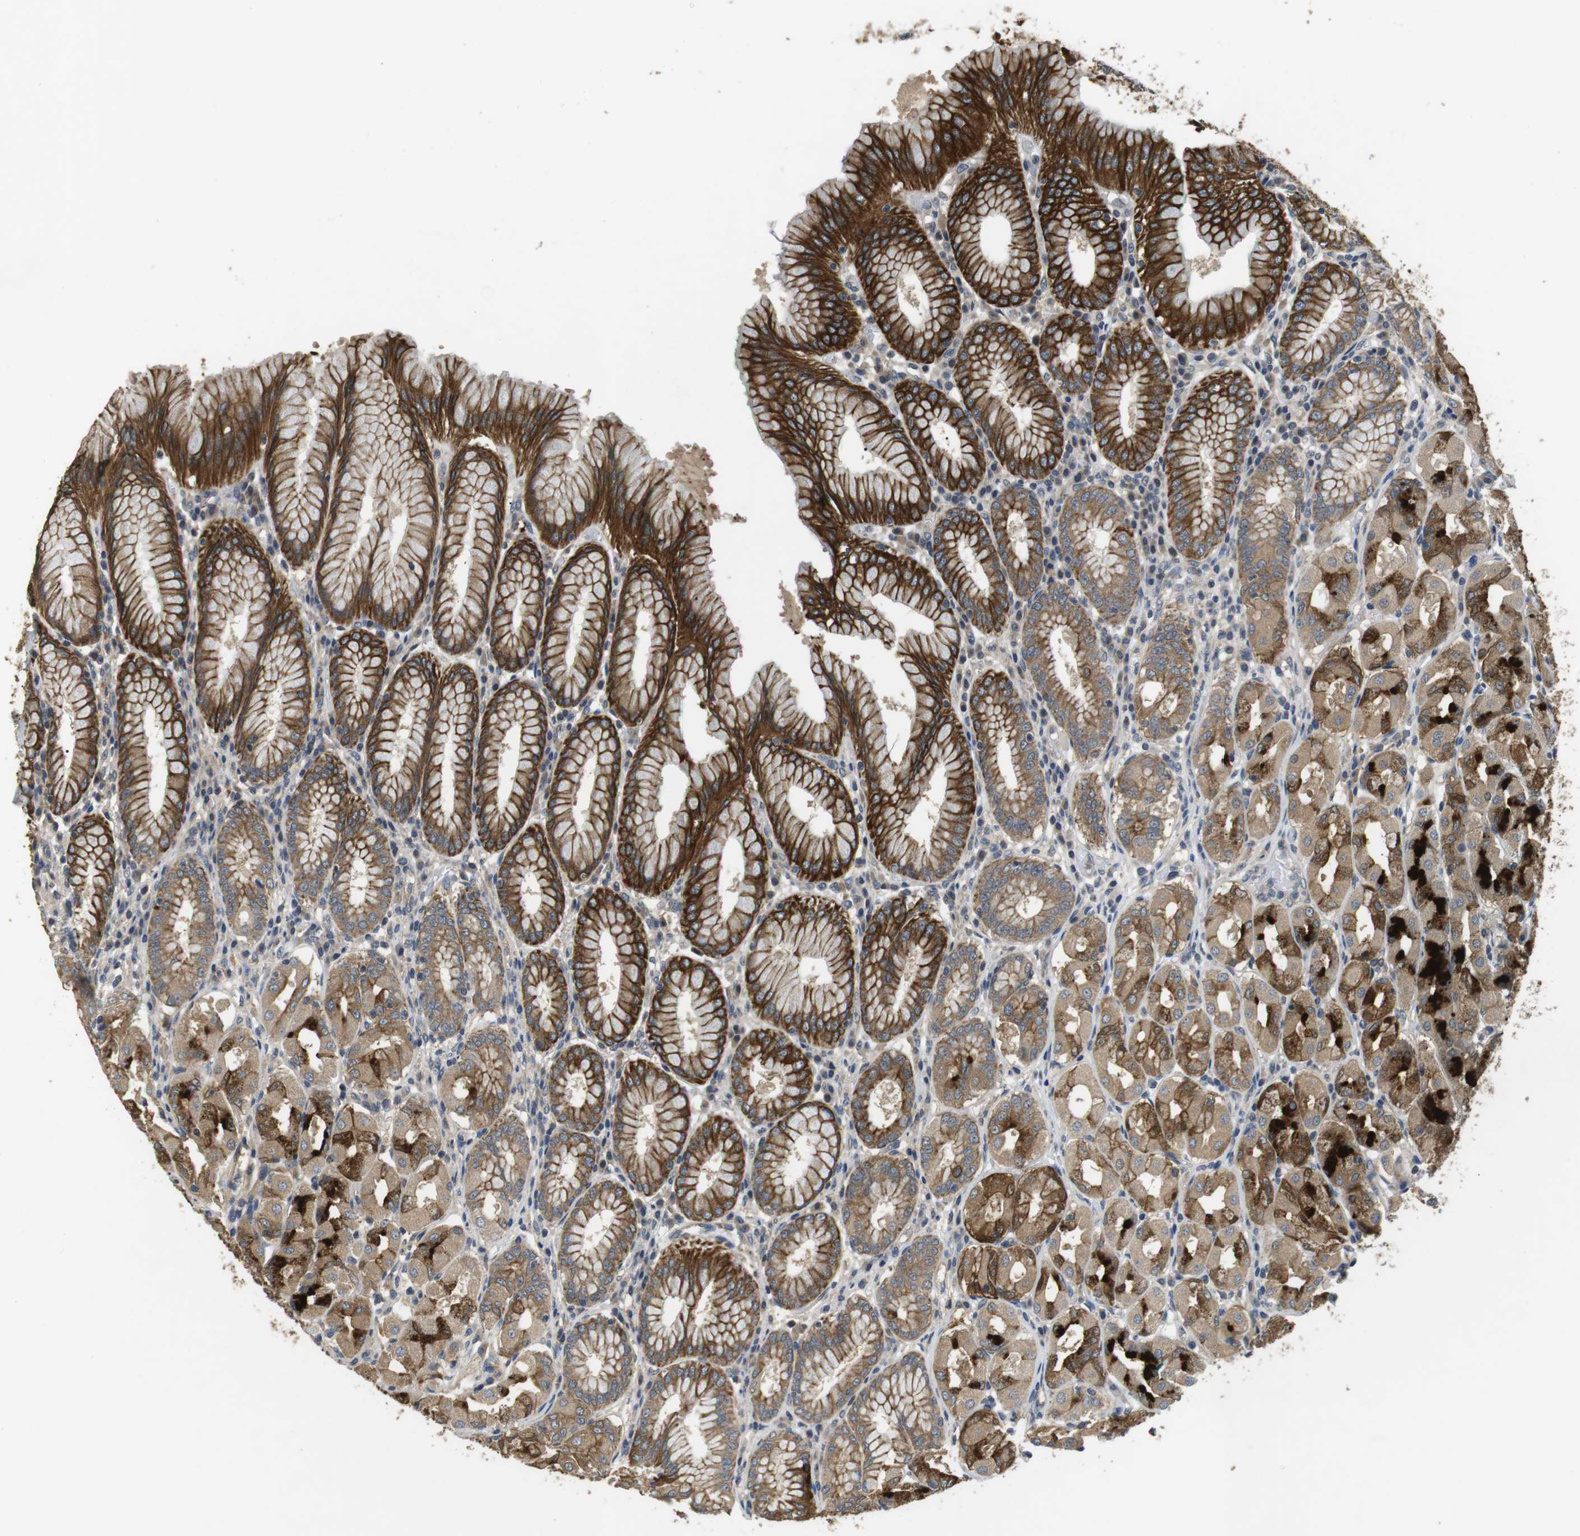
{"staining": {"intensity": "strong", "quantity": ">75%", "location": "cytoplasmic/membranous"}, "tissue": "stomach", "cell_type": "Glandular cells", "image_type": "normal", "snomed": [{"axis": "morphology", "description": "Normal tissue, NOS"}, {"axis": "topography", "description": "Stomach"}, {"axis": "topography", "description": "Stomach, lower"}], "caption": "Immunohistochemical staining of benign human stomach demonstrates high levels of strong cytoplasmic/membranous expression in about >75% of glandular cells. (brown staining indicates protein expression, while blue staining denotes nuclei).", "gene": "ADGRL3", "patient": {"sex": "female", "age": 56}}